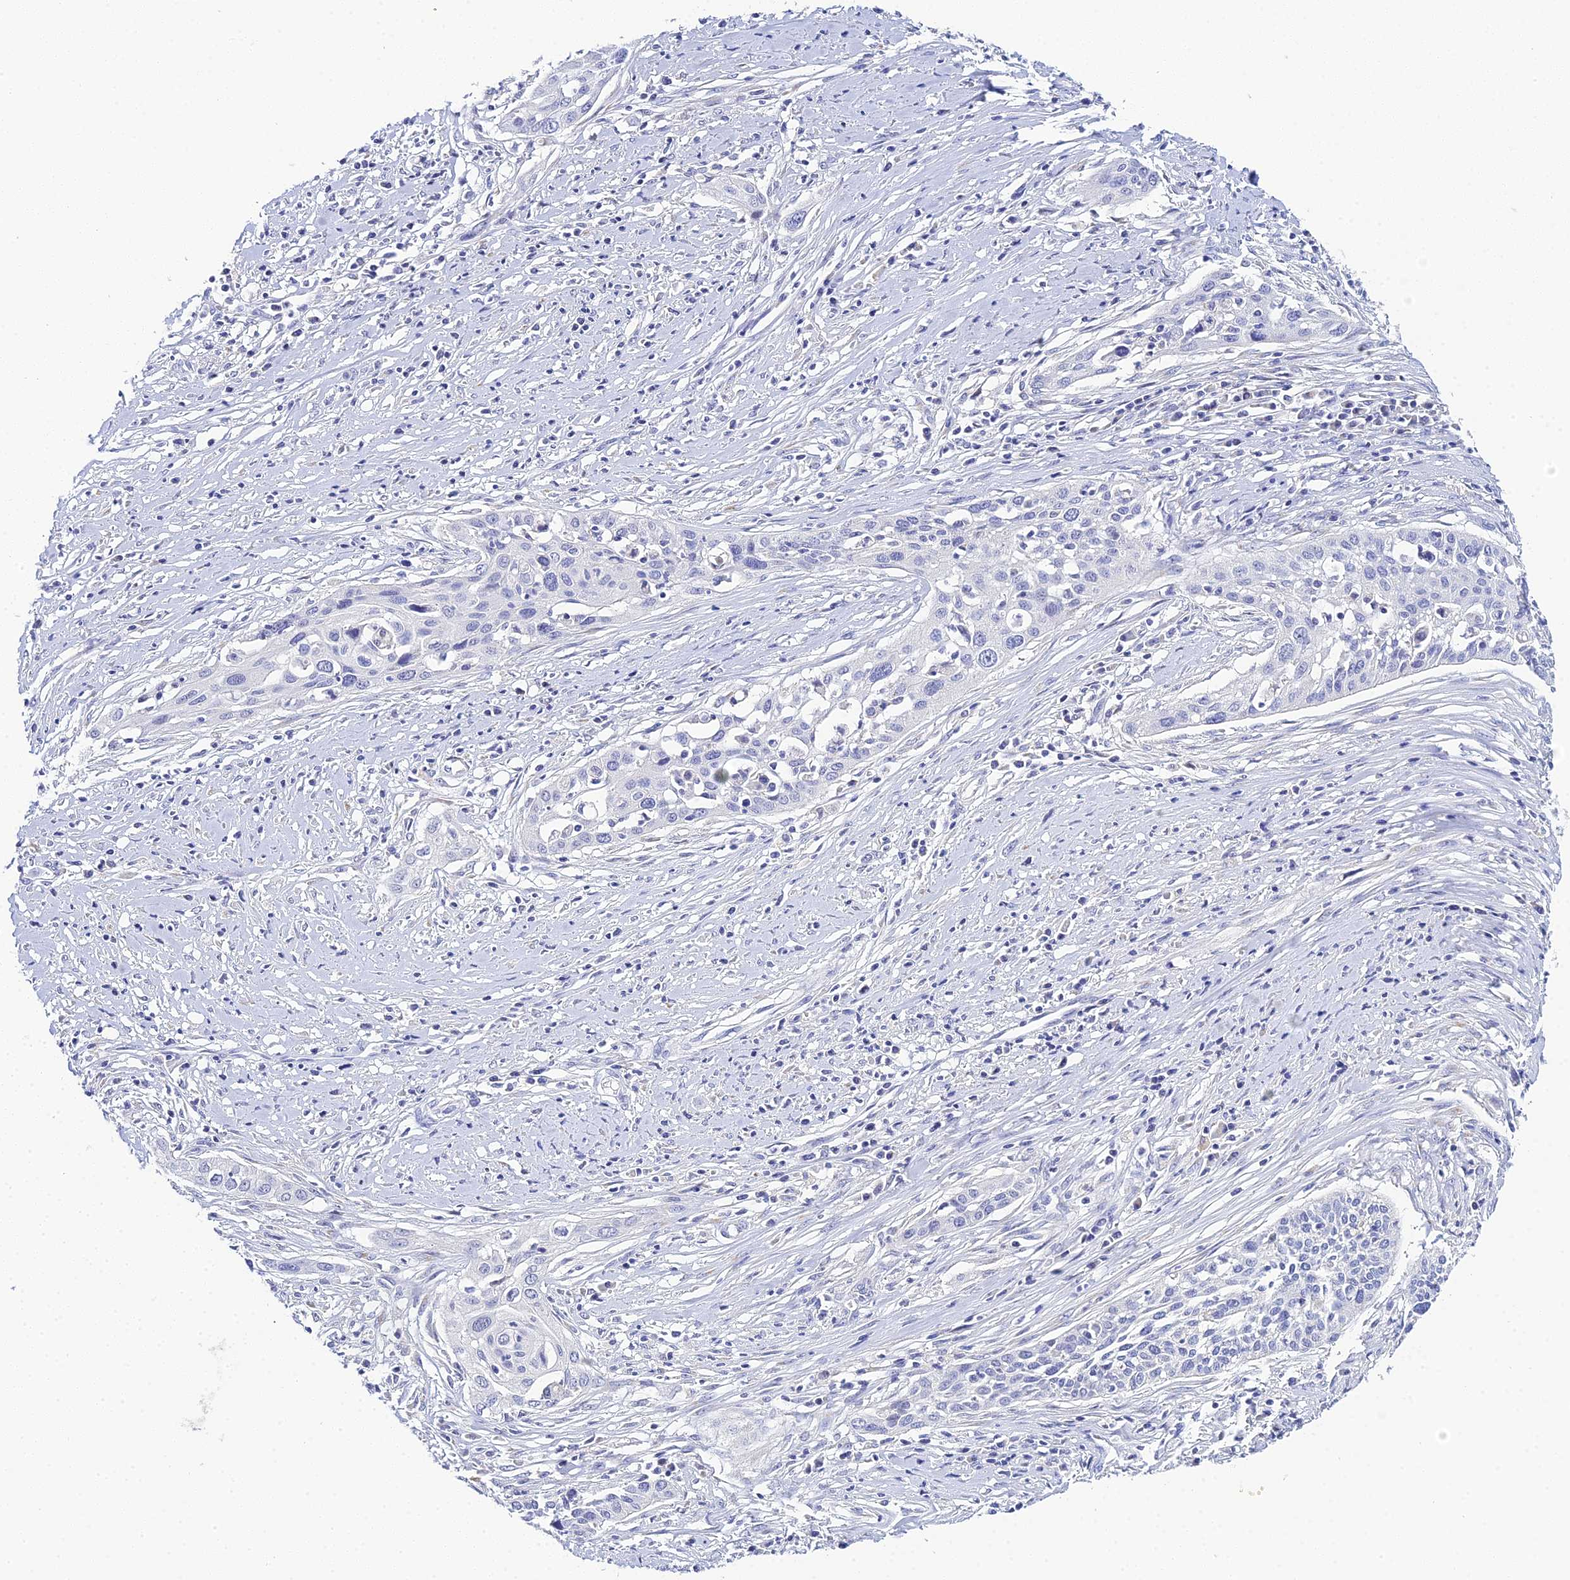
{"staining": {"intensity": "negative", "quantity": "none", "location": "none"}, "tissue": "cervical cancer", "cell_type": "Tumor cells", "image_type": "cancer", "snomed": [{"axis": "morphology", "description": "Squamous cell carcinoma, NOS"}, {"axis": "topography", "description": "Cervix"}], "caption": "This is an immunohistochemistry (IHC) image of cervical squamous cell carcinoma. There is no expression in tumor cells.", "gene": "PLPP4", "patient": {"sex": "female", "age": 34}}